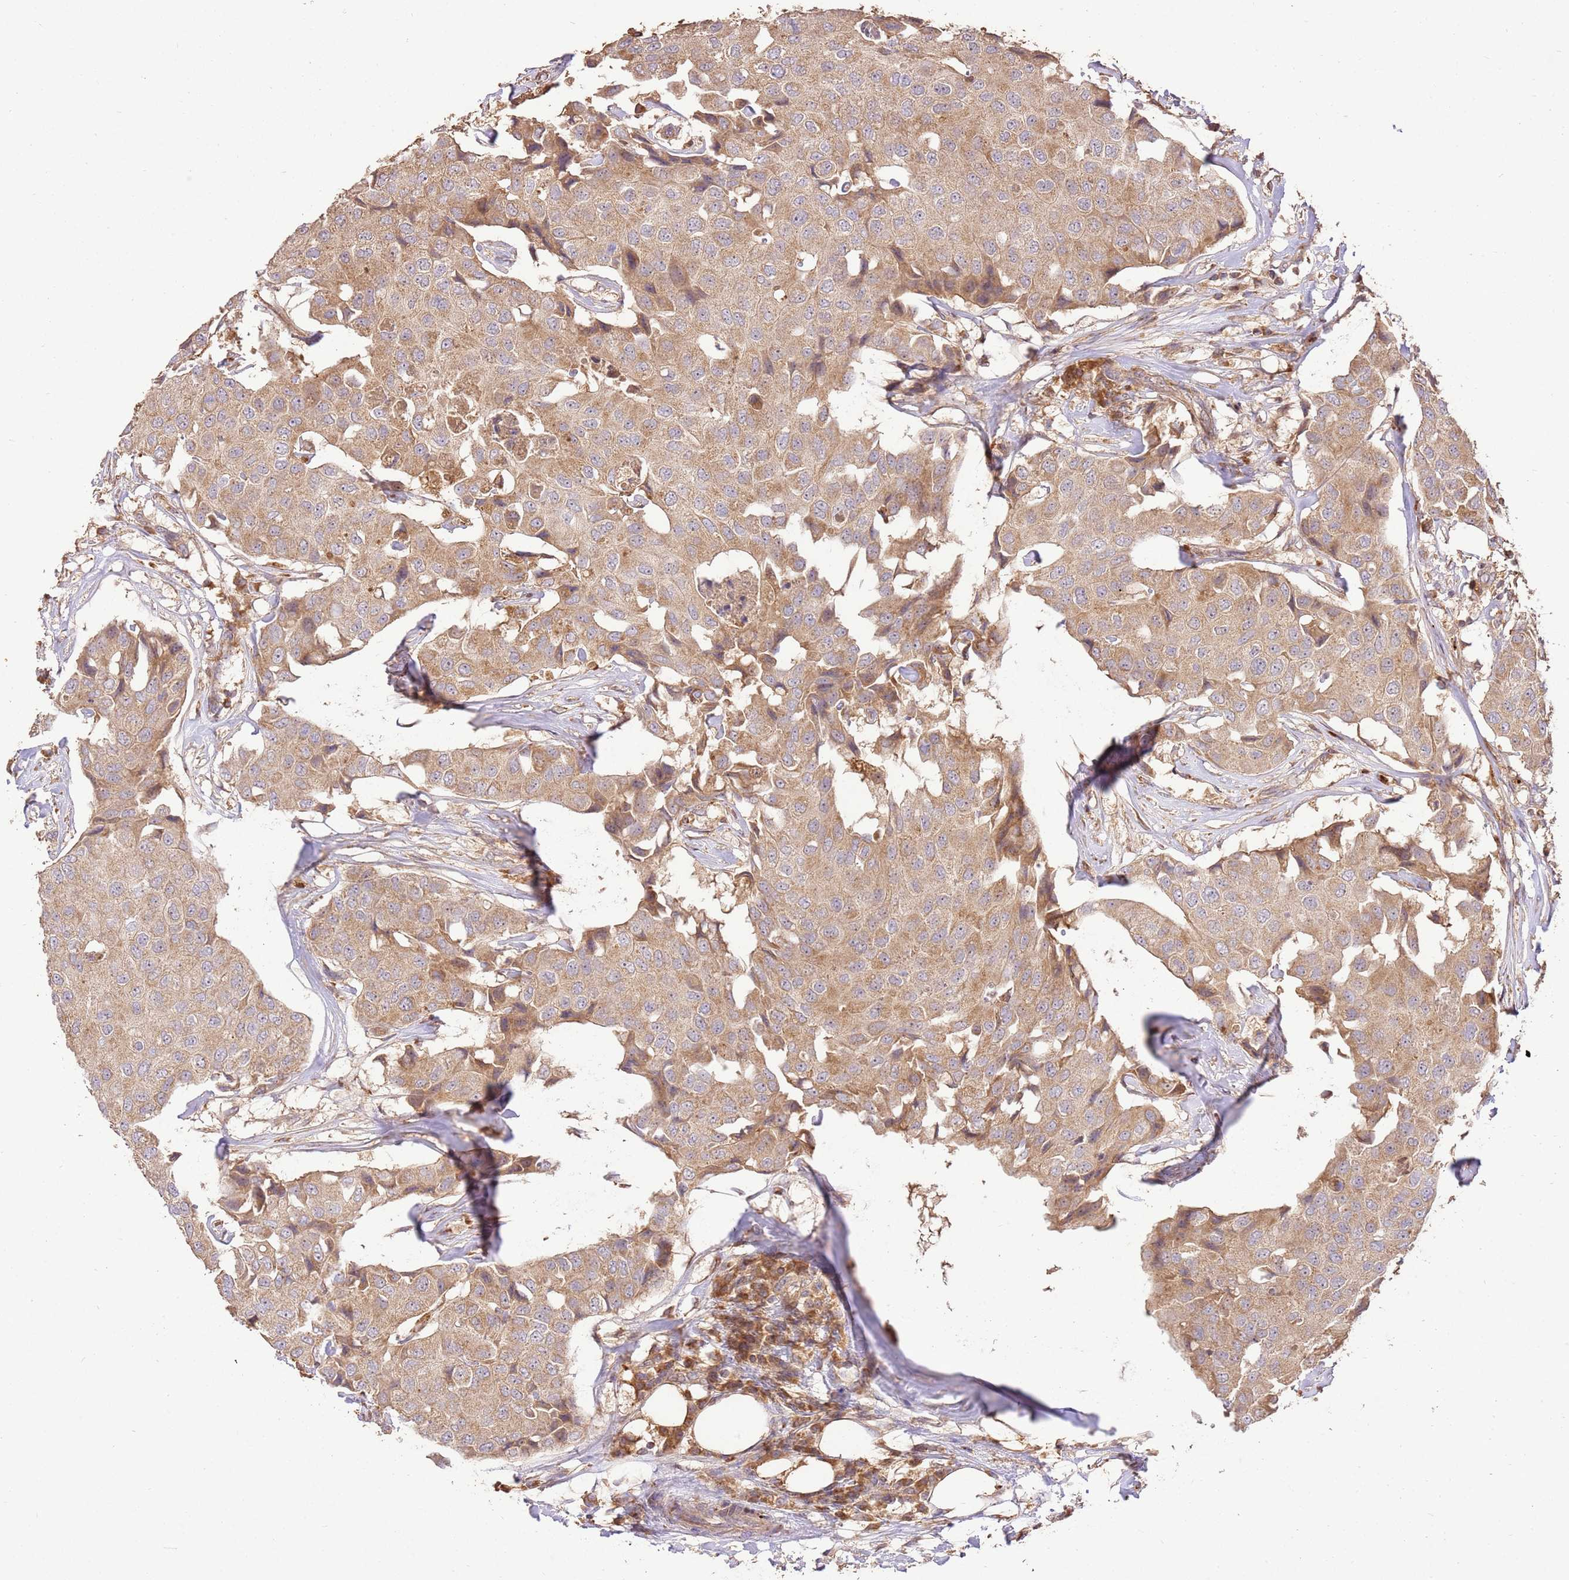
{"staining": {"intensity": "moderate", "quantity": ">75%", "location": "cytoplasmic/membranous"}, "tissue": "breast cancer", "cell_type": "Tumor cells", "image_type": "cancer", "snomed": [{"axis": "morphology", "description": "Duct carcinoma"}, {"axis": "topography", "description": "Breast"}], "caption": "The photomicrograph exhibits a brown stain indicating the presence of a protein in the cytoplasmic/membranous of tumor cells in breast cancer.", "gene": "LRRC28", "patient": {"sex": "female", "age": 80}}